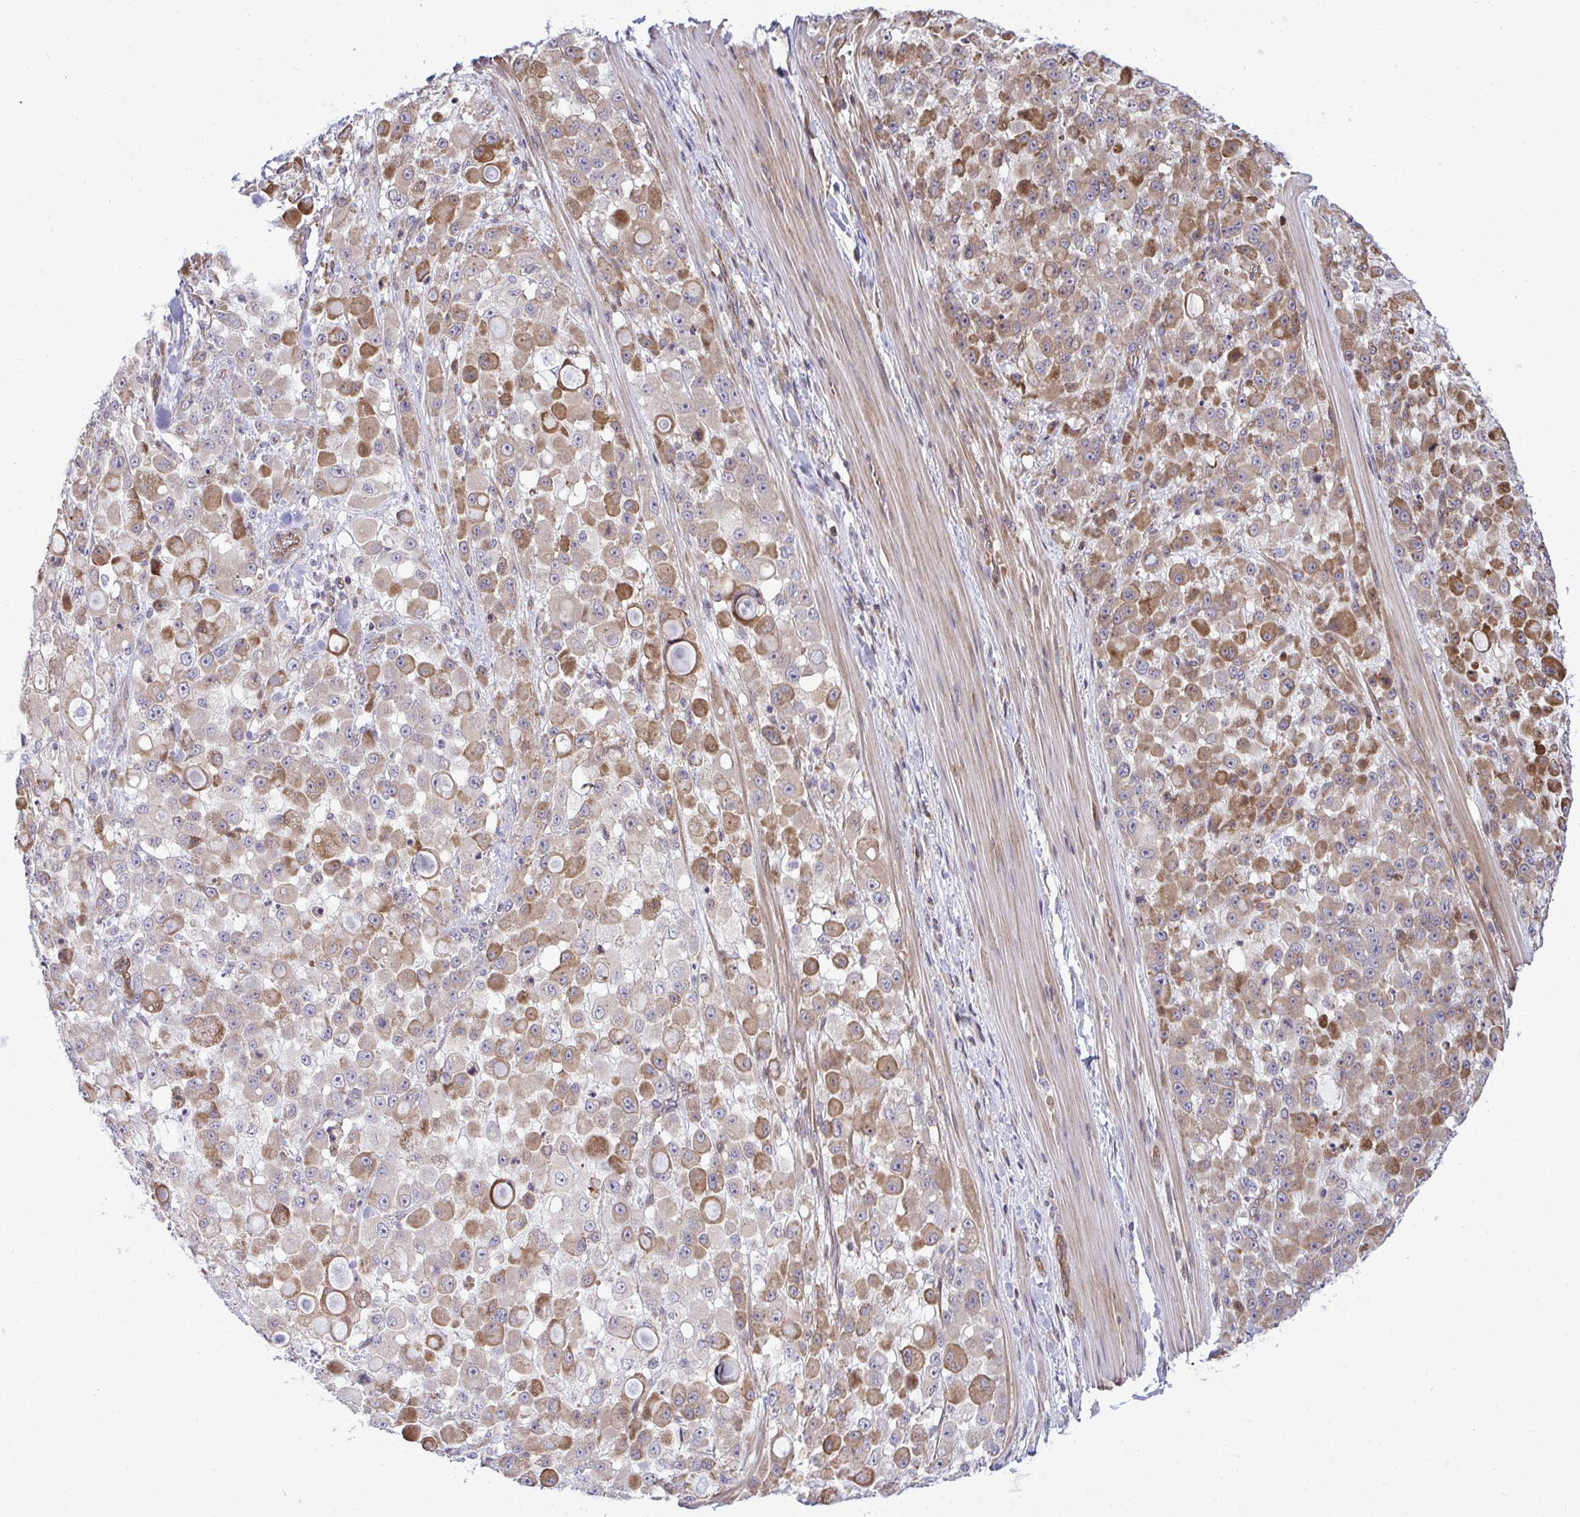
{"staining": {"intensity": "moderate", "quantity": "25%-75%", "location": "cytoplasmic/membranous"}, "tissue": "stomach cancer", "cell_type": "Tumor cells", "image_type": "cancer", "snomed": [{"axis": "morphology", "description": "Adenocarcinoma, NOS"}, {"axis": "topography", "description": "Stomach"}], "caption": "Stomach cancer was stained to show a protein in brown. There is medium levels of moderate cytoplasmic/membranous positivity in about 25%-75% of tumor cells.", "gene": "ZSCAN9", "patient": {"sex": "female", "age": 76}}